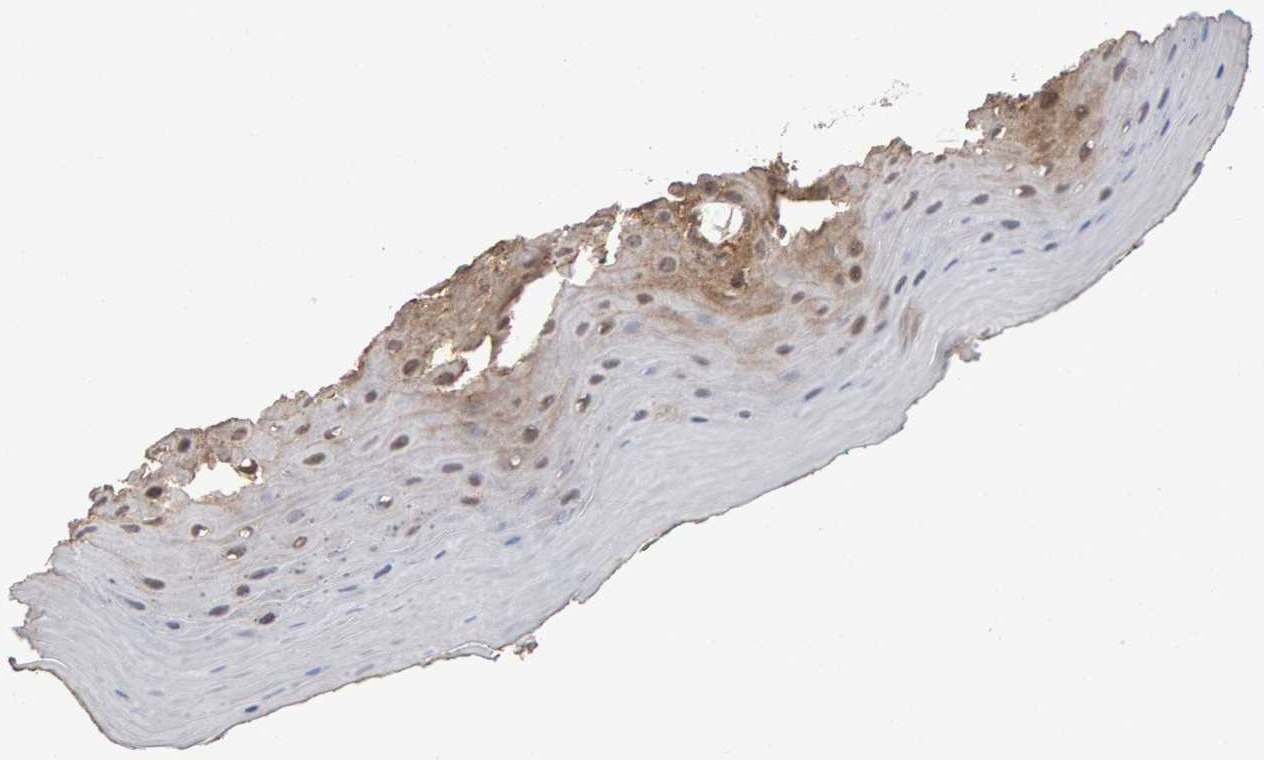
{"staining": {"intensity": "moderate", "quantity": ">75%", "location": "cytoplasmic/membranous"}, "tissue": "oral mucosa", "cell_type": "Squamous epithelial cells", "image_type": "normal", "snomed": [{"axis": "morphology", "description": "Normal tissue, NOS"}, {"axis": "topography", "description": "Skeletal muscle"}, {"axis": "topography", "description": "Oral tissue"}], "caption": "IHC of normal oral mucosa shows medium levels of moderate cytoplasmic/membranous staining in about >75% of squamous epithelial cells.", "gene": "SCRIB", "patient": {"sex": "male", "age": 58}}